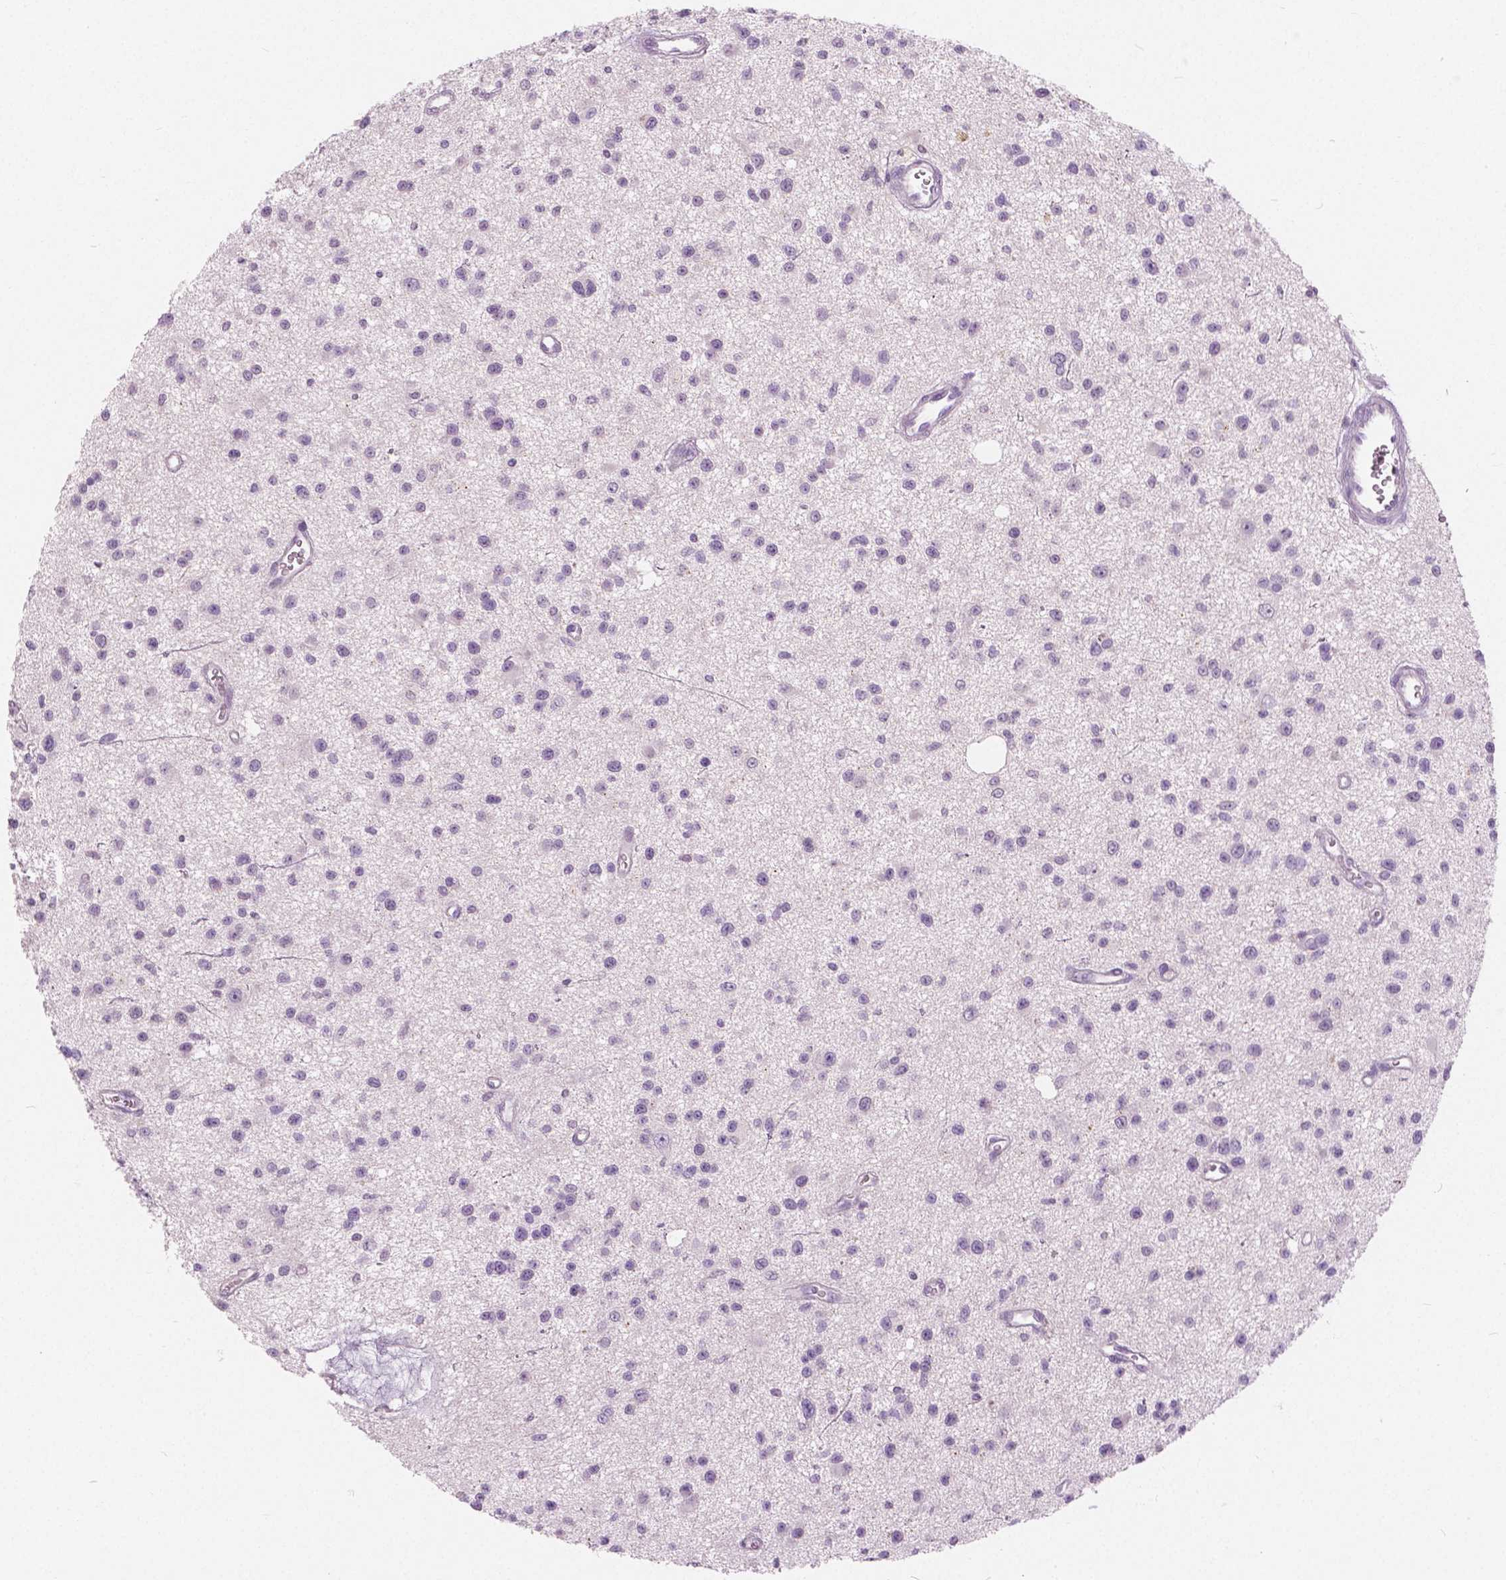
{"staining": {"intensity": "negative", "quantity": "none", "location": "none"}, "tissue": "glioma", "cell_type": "Tumor cells", "image_type": "cancer", "snomed": [{"axis": "morphology", "description": "Glioma, malignant, Low grade"}, {"axis": "topography", "description": "Brain"}], "caption": "Immunohistochemistry micrograph of glioma stained for a protein (brown), which shows no positivity in tumor cells.", "gene": "GALM", "patient": {"sex": "male", "age": 43}}